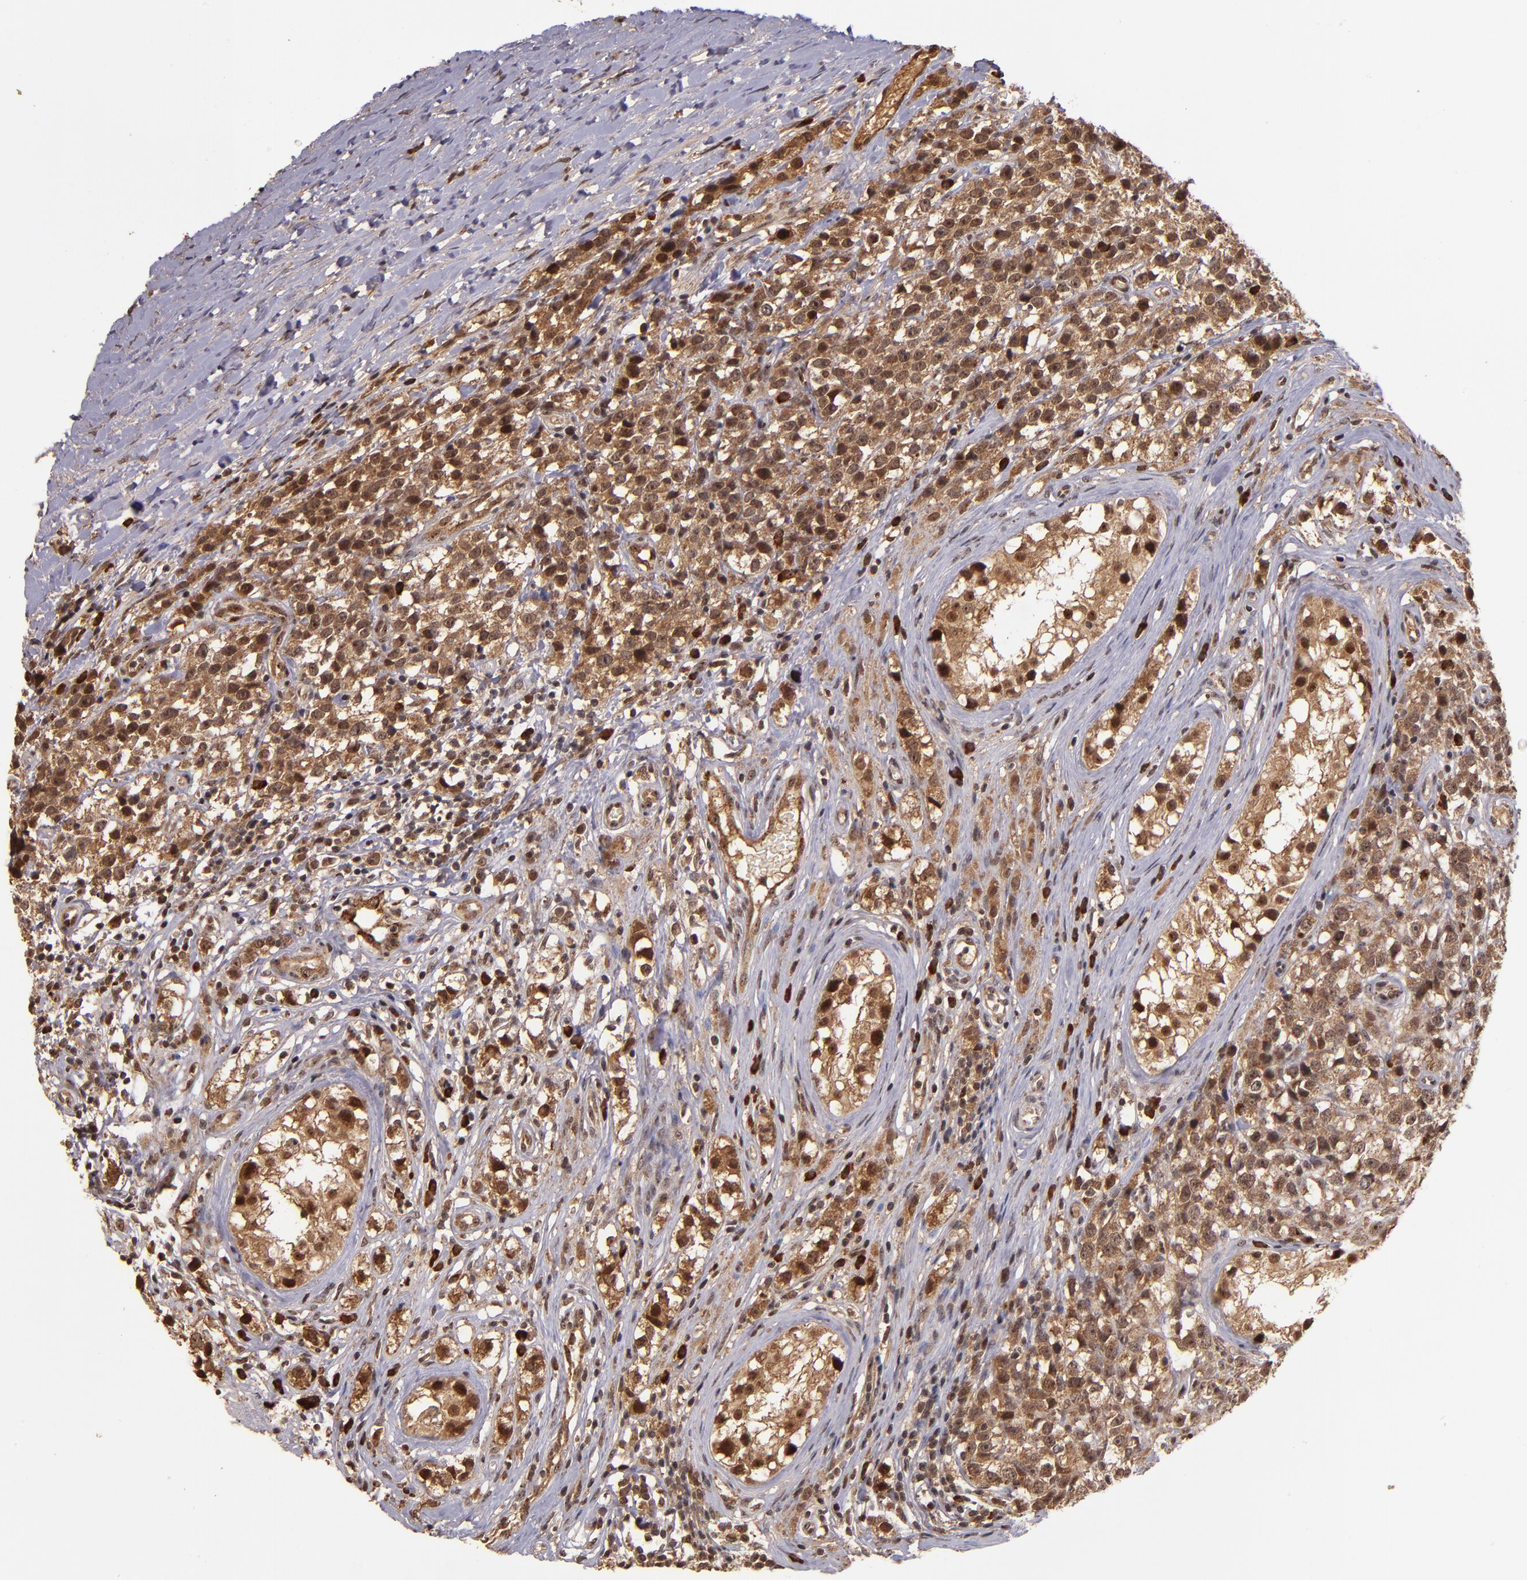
{"staining": {"intensity": "moderate", "quantity": ">75%", "location": "cytoplasmic/membranous,nuclear"}, "tissue": "testis cancer", "cell_type": "Tumor cells", "image_type": "cancer", "snomed": [{"axis": "morphology", "description": "Seminoma, NOS"}, {"axis": "topography", "description": "Testis"}], "caption": "A micrograph of testis seminoma stained for a protein displays moderate cytoplasmic/membranous and nuclear brown staining in tumor cells.", "gene": "RIOK3", "patient": {"sex": "male", "age": 25}}